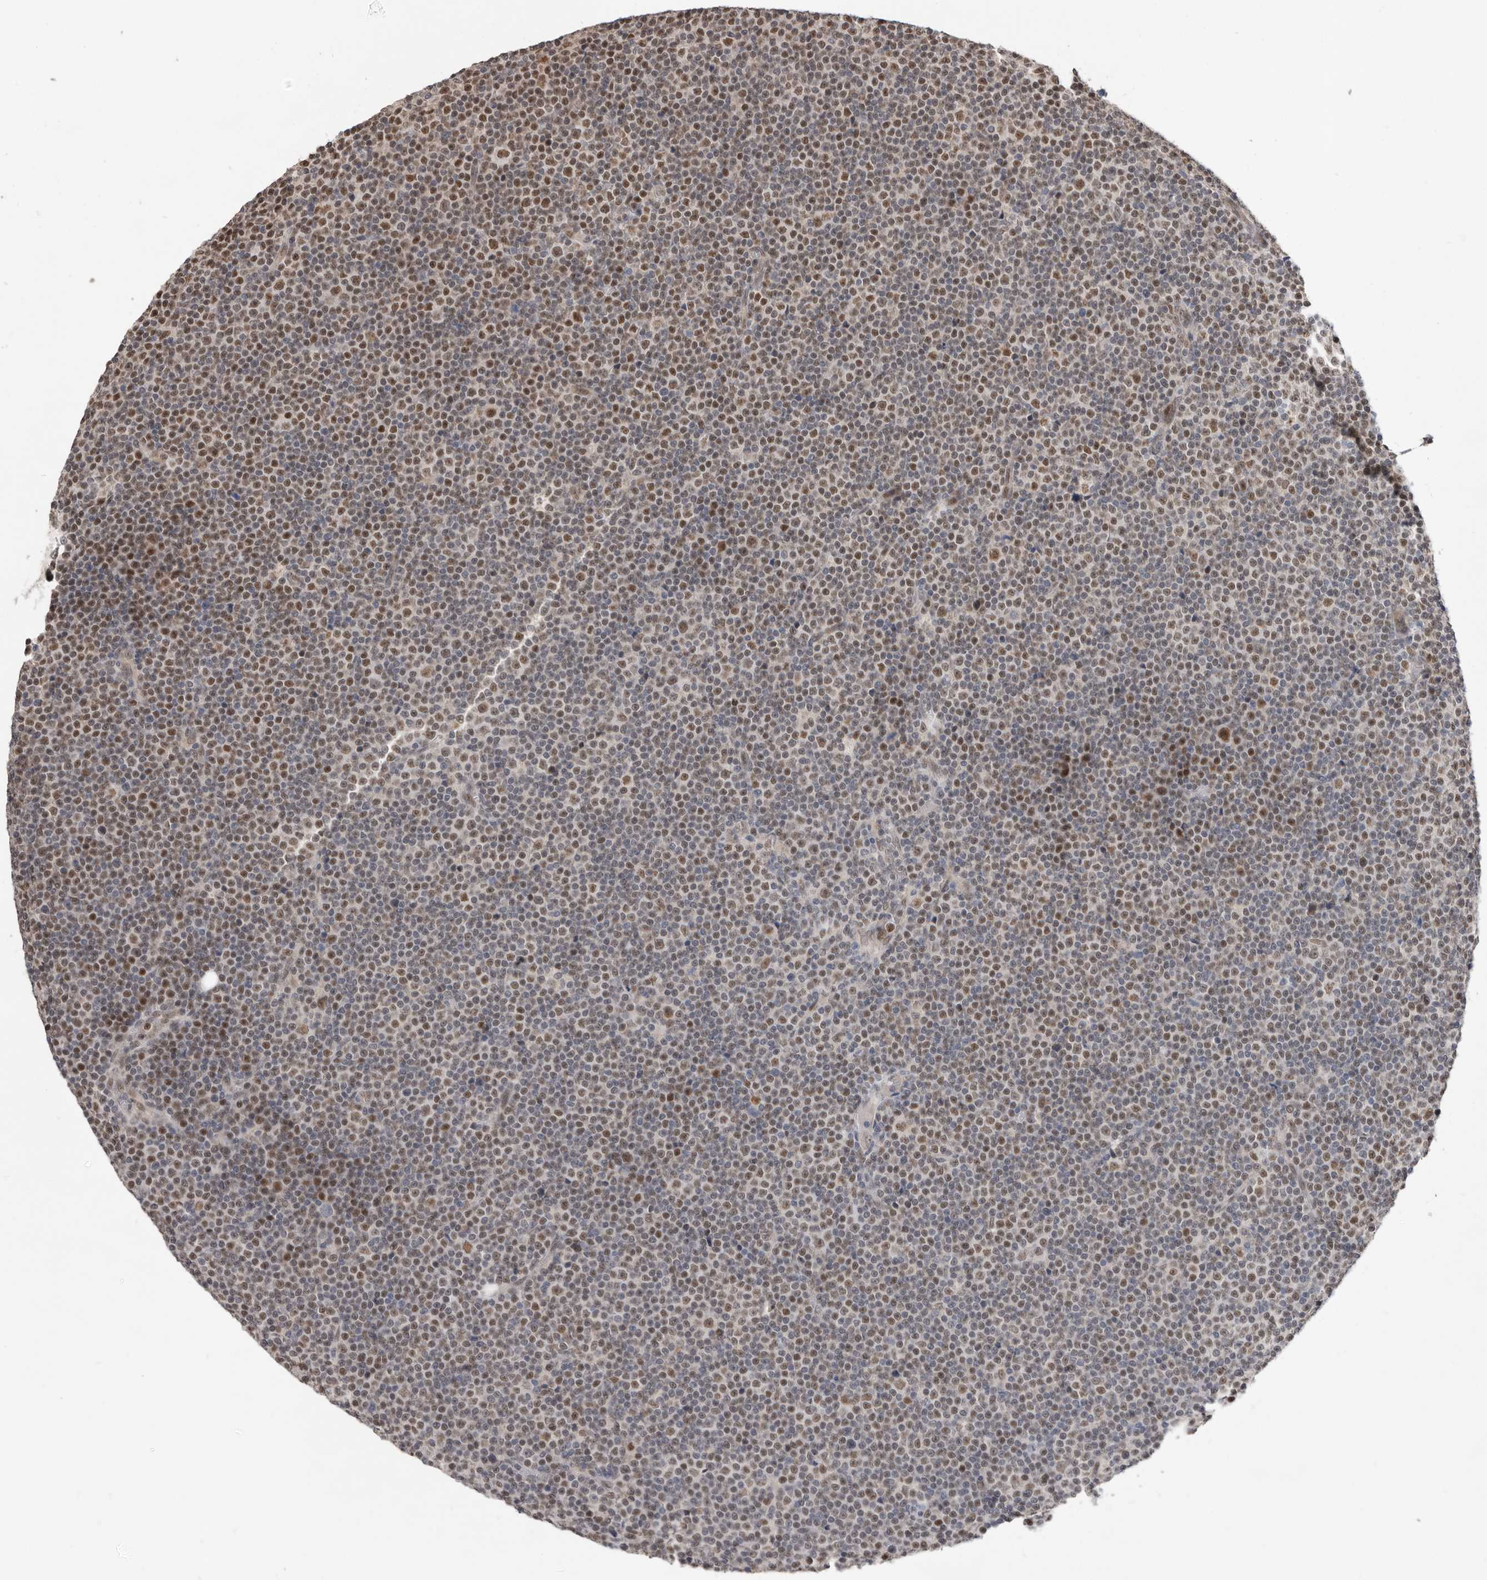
{"staining": {"intensity": "moderate", "quantity": ">75%", "location": "nuclear"}, "tissue": "lymphoma", "cell_type": "Tumor cells", "image_type": "cancer", "snomed": [{"axis": "morphology", "description": "Malignant lymphoma, non-Hodgkin's type, Low grade"}, {"axis": "topography", "description": "Lymph node"}], "caption": "Moderate nuclear staining for a protein is identified in approximately >75% of tumor cells of low-grade malignant lymphoma, non-Hodgkin's type using IHC.", "gene": "BRCA2", "patient": {"sex": "female", "age": 67}}